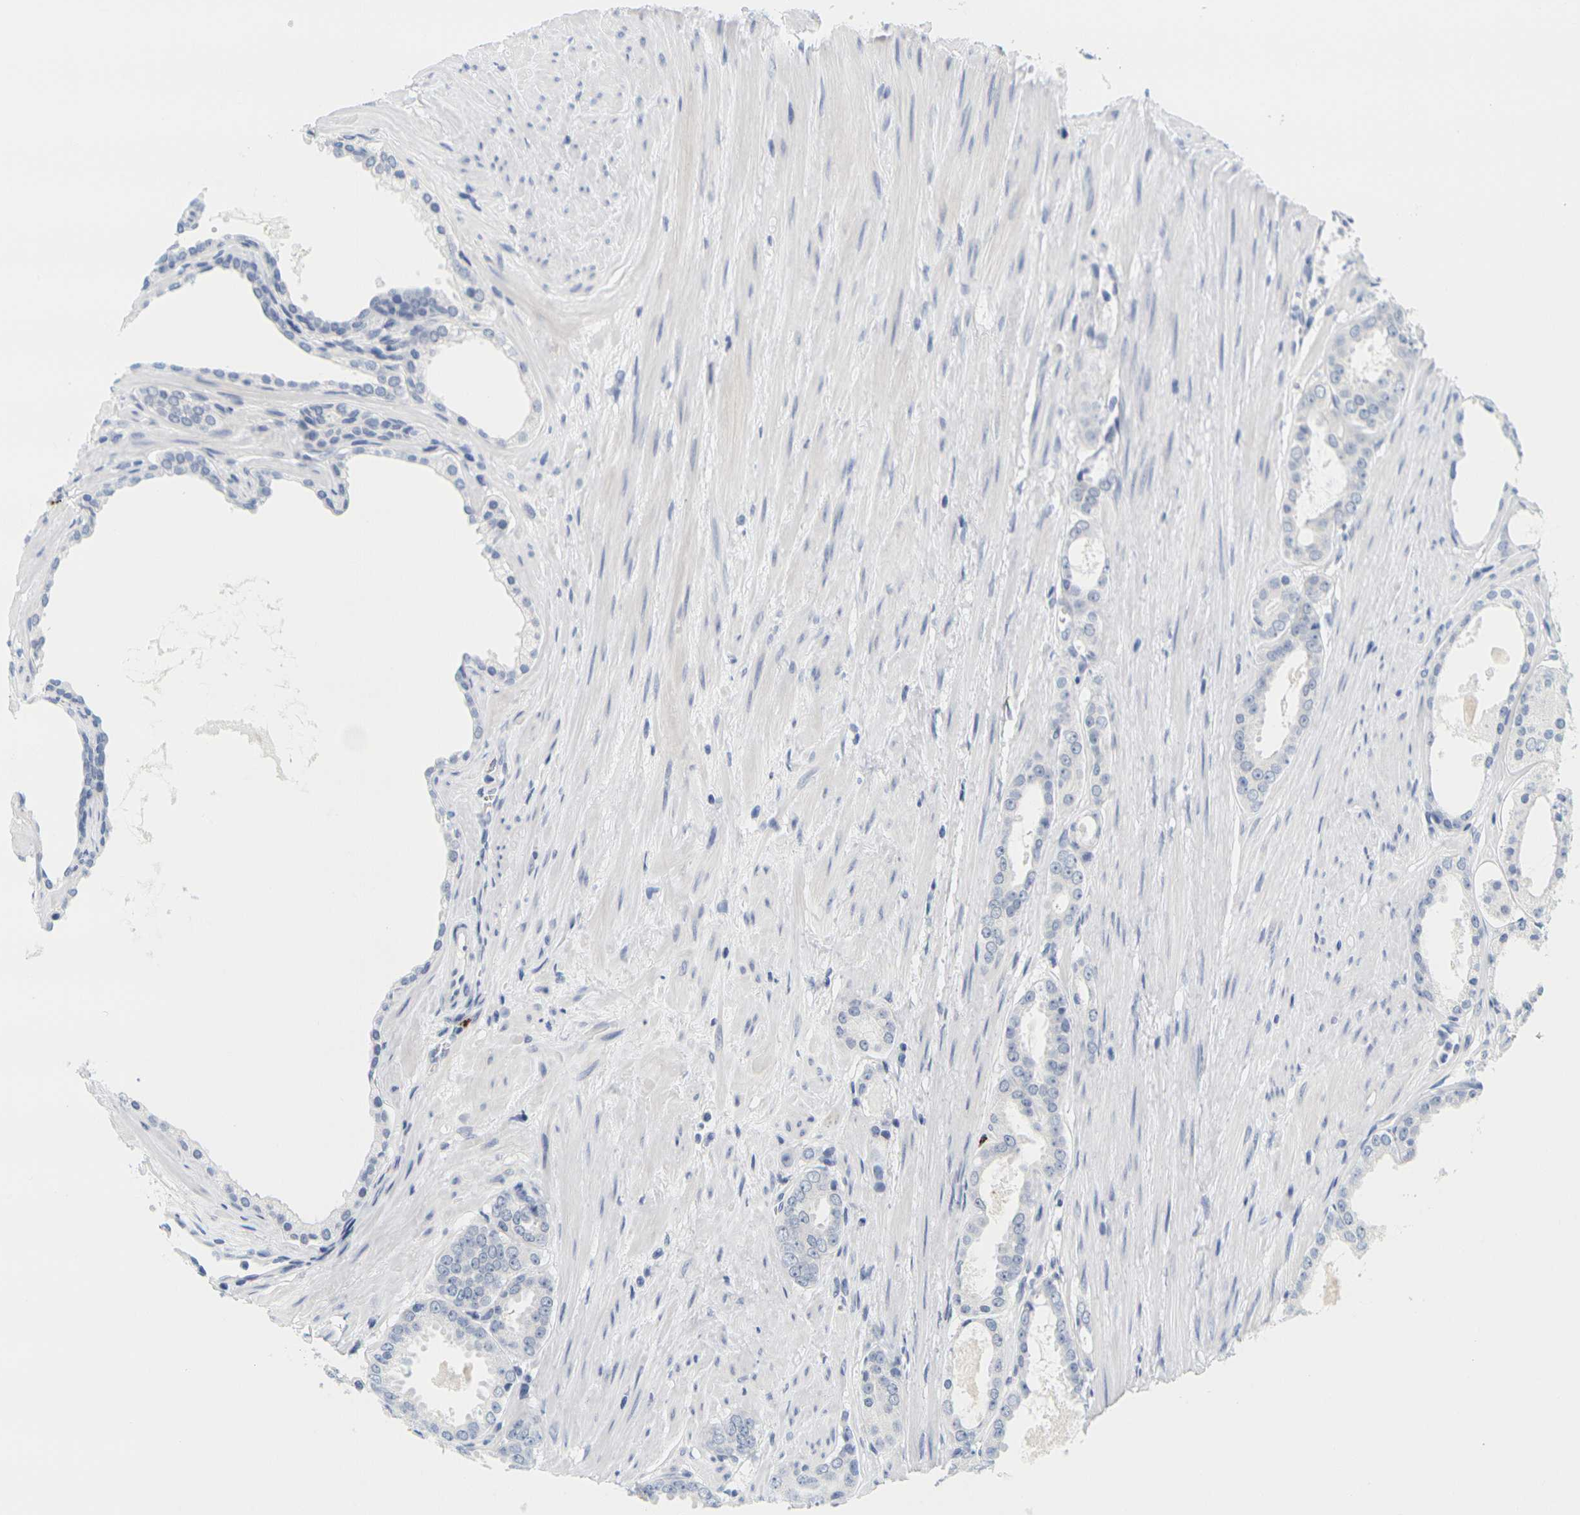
{"staining": {"intensity": "negative", "quantity": "none", "location": "none"}, "tissue": "prostate cancer", "cell_type": "Tumor cells", "image_type": "cancer", "snomed": [{"axis": "morphology", "description": "Adenocarcinoma, Low grade"}, {"axis": "topography", "description": "Prostate"}], "caption": "This is an immunohistochemistry (IHC) photomicrograph of prostate cancer (low-grade adenocarcinoma). There is no positivity in tumor cells.", "gene": "HLA-DOB", "patient": {"sex": "male", "age": 57}}